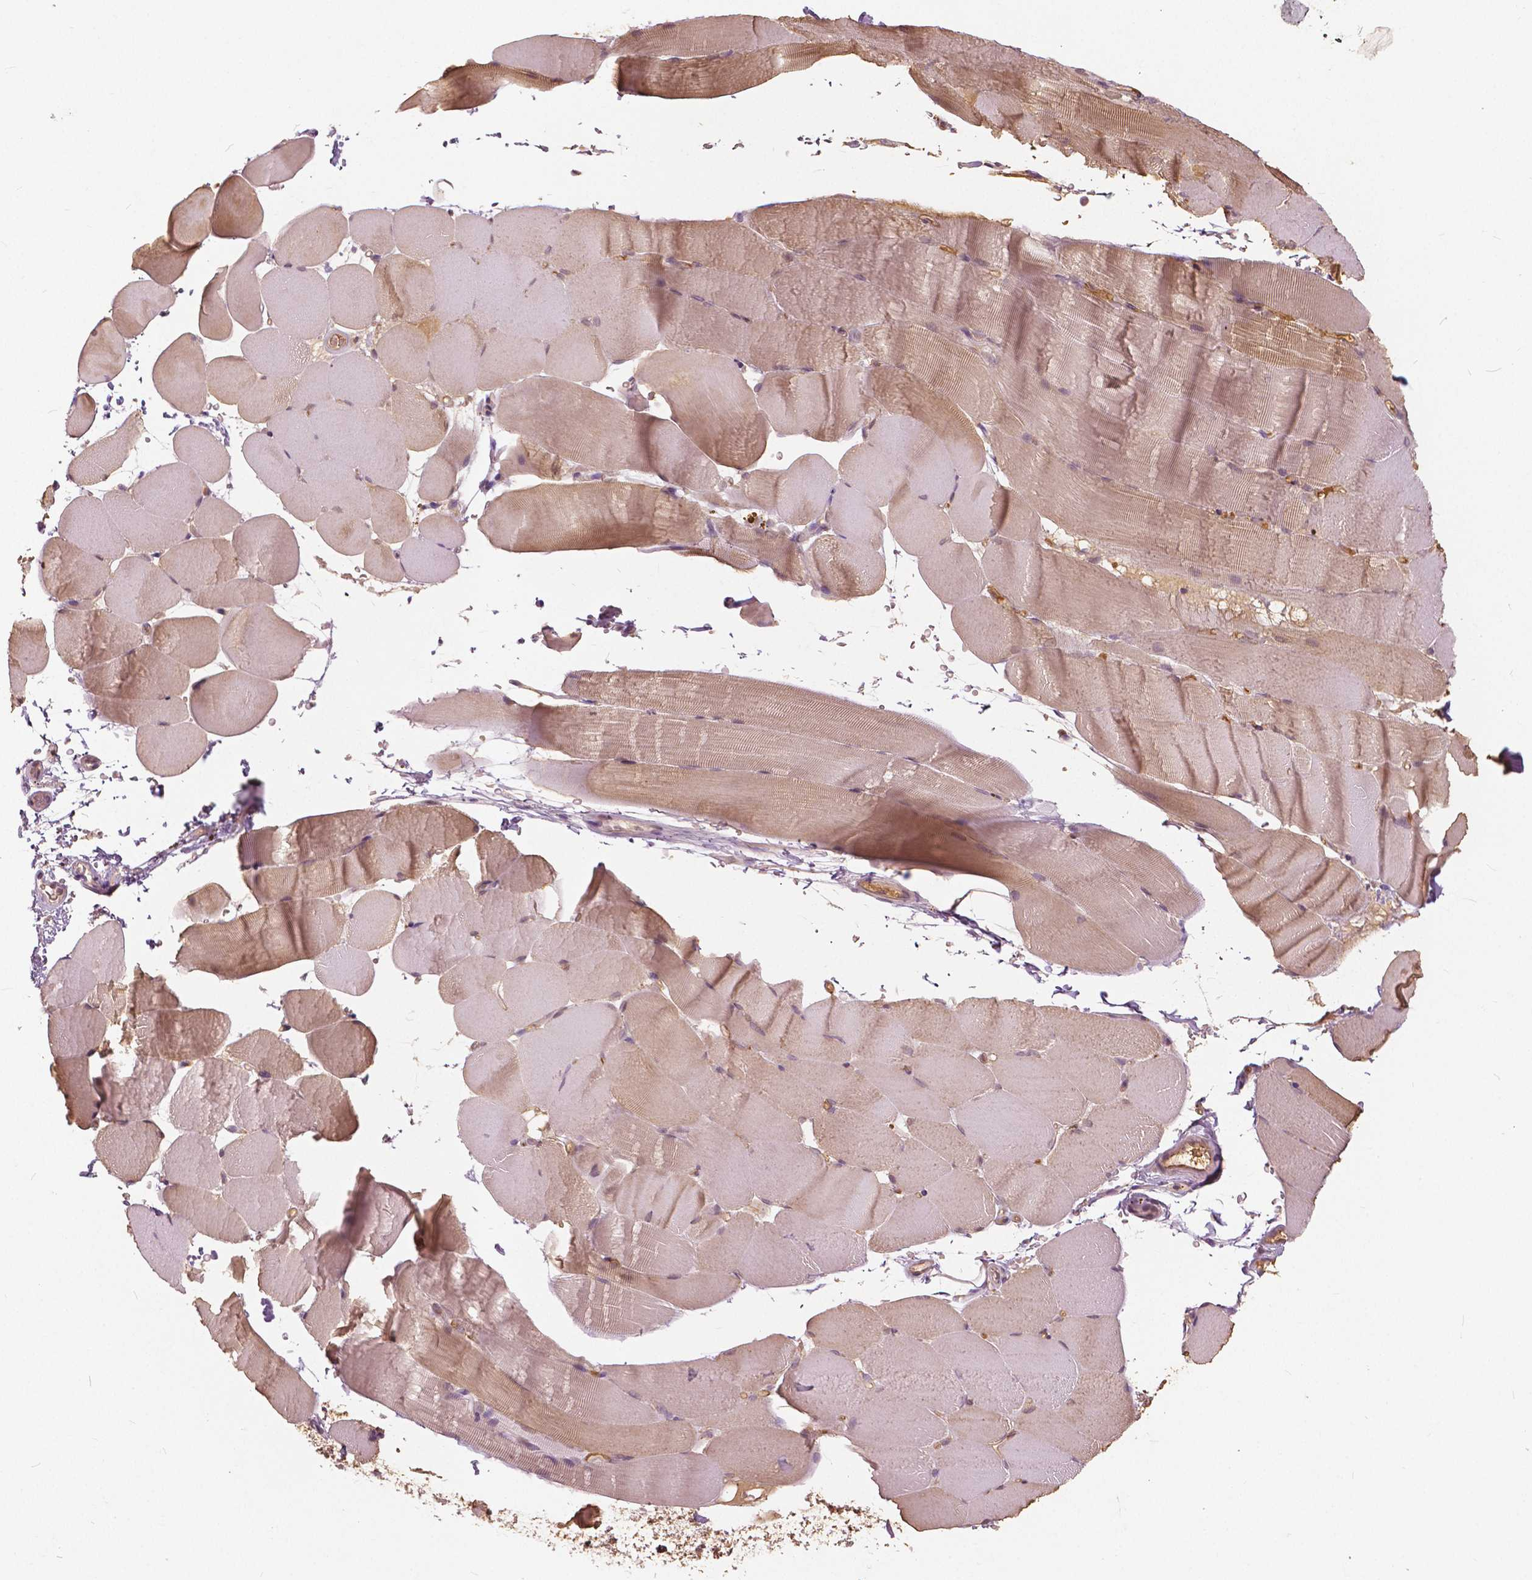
{"staining": {"intensity": "weak", "quantity": "25%-75%", "location": "cytoplasmic/membranous,nuclear"}, "tissue": "skeletal muscle", "cell_type": "Myocytes", "image_type": "normal", "snomed": [{"axis": "morphology", "description": "Normal tissue, NOS"}, {"axis": "topography", "description": "Skeletal muscle"}], "caption": "Immunohistochemistry (IHC) (DAB (3,3'-diaminobenzidine)) staining of unremarkable skeletal muscle exhibits weak cytoplasmic/membranous,nuclear protein staining in approximately 25%-75% of myocytes. (Stains: DAB in brown, nuclei in blue, Microscopy: brightfield microscopy at high magnification).", "gene": "ANGPTL4", "patient": {"sex": "female", "age": 37}}